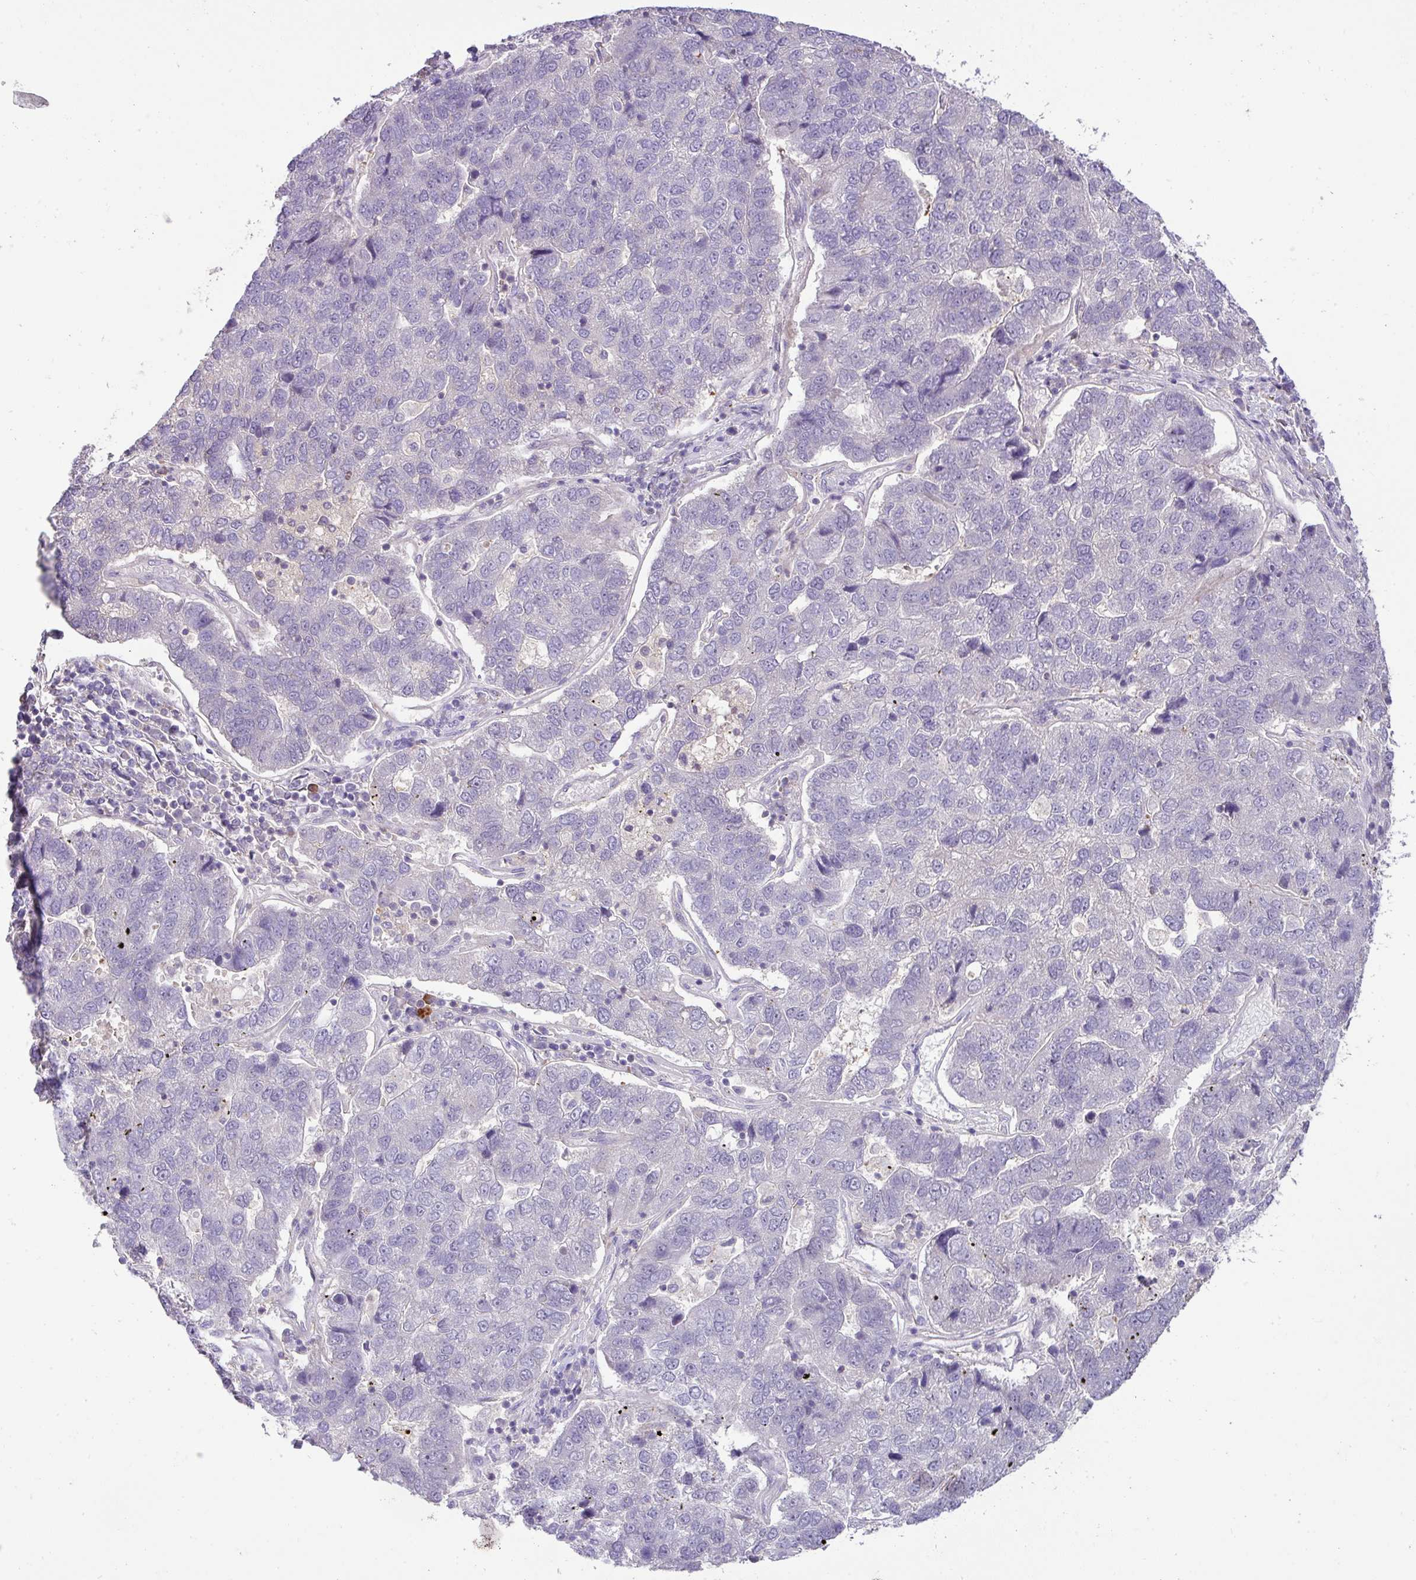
{"staining": {"intensity": "negative", "quantity": "none", "location": "none"}, "tissue": "pancreatic cancer", "cell_type": "Tumor cells", "image_type": "cancer", "snomed": [{"axis": "morphology", "description": "Adenocarcinoma, NOS"}, {"axis": "topography", "description": "Pancreas"}], "caption": "There is no significant expression in tumor cells of adenocarcinoma (pancreatic).", "gene": "HOXC13", "patient": {"sex": "female", "age": 61}}